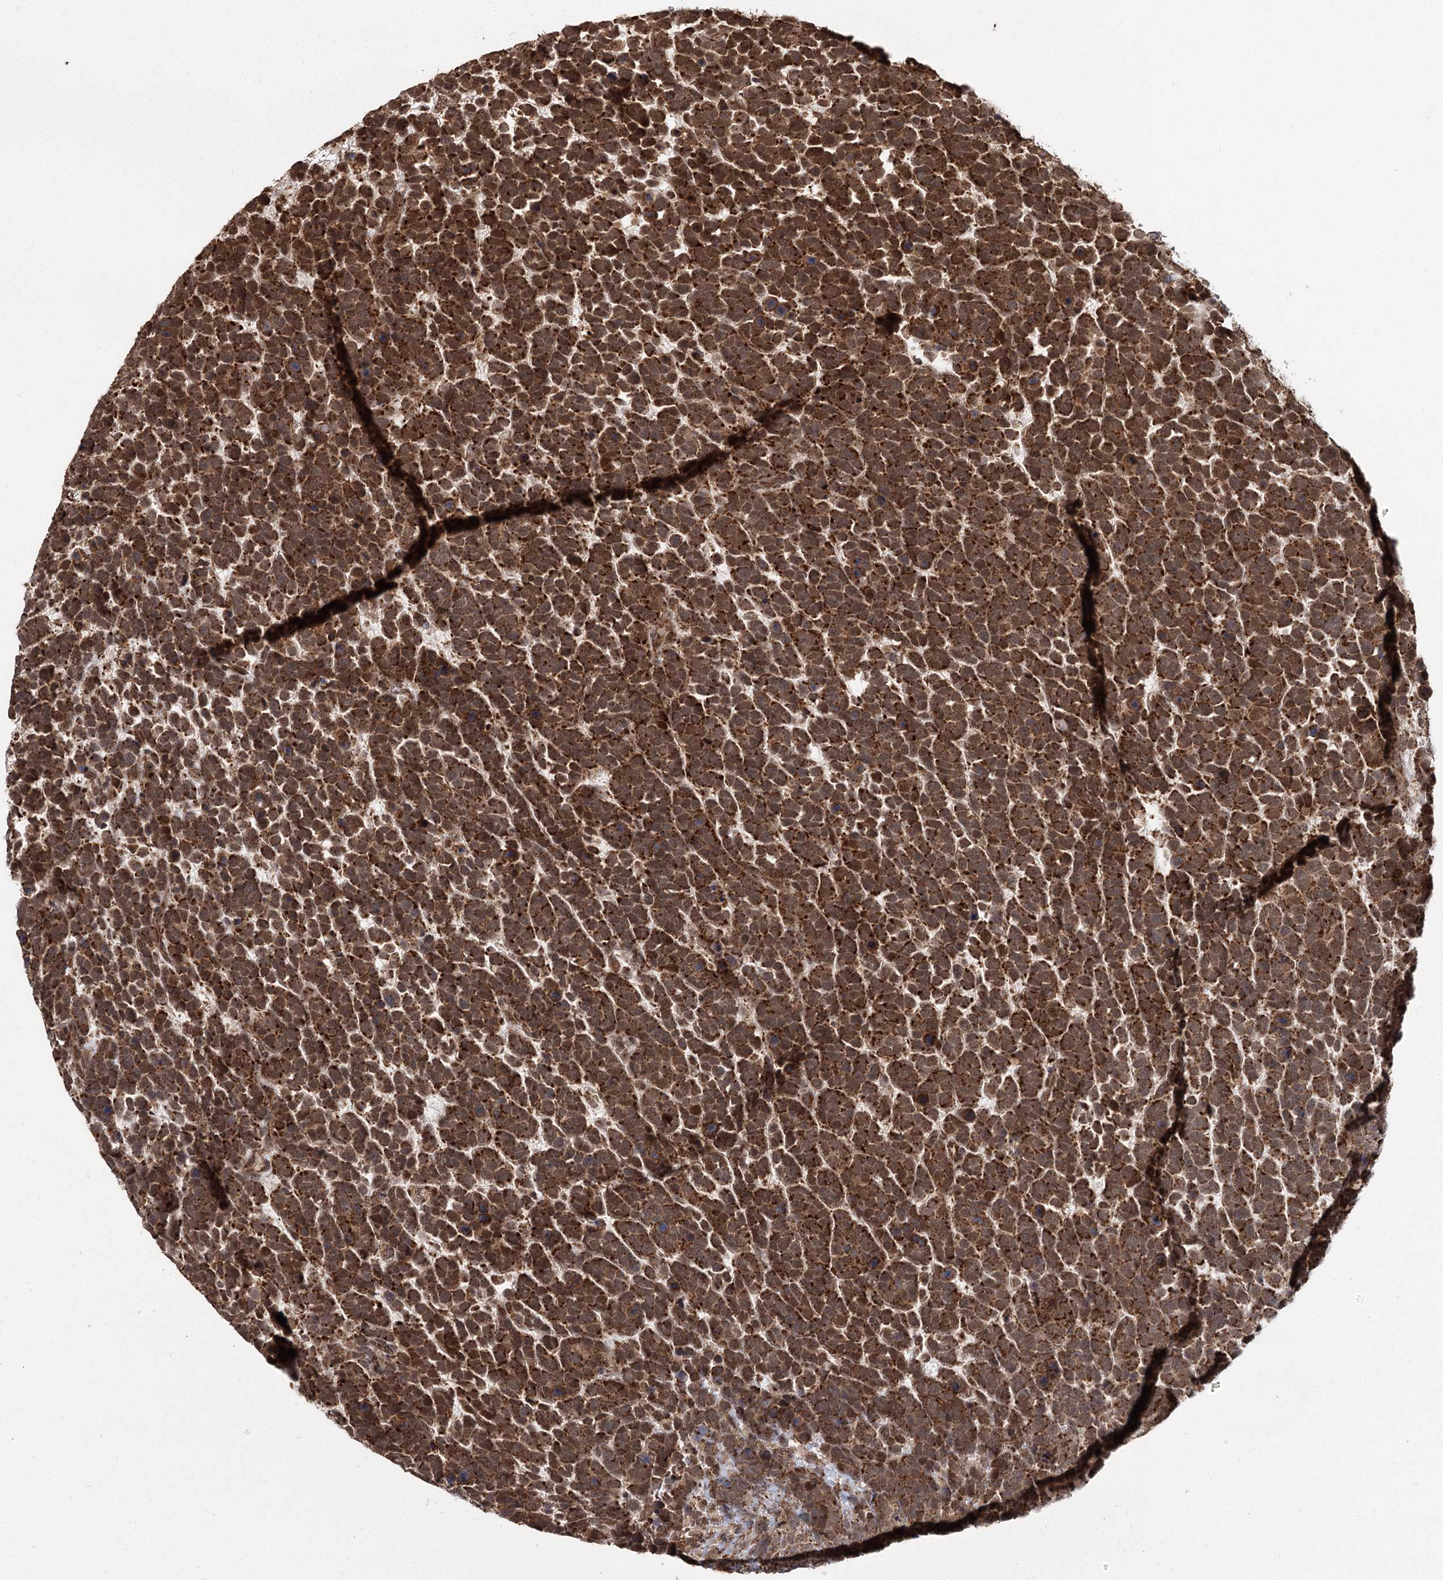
{"staining": {"intensity": "strong", "quantity": ">75%", "location": "cytoplasmic/membranous"}, "tissue": "urothelial cancer", "cell_type": "Tumor cells", "image_type": "cancer", "snomed": [{"axis": "morphology", "description": "Urothelial carcinoma, High grade"}, {"axis": "topography", "description": "Urinary bladder"}], "caption": "This histopathology image exhibits immunohistochemistry (IHC) staining of human high-grade urothelial carcinoma, with high strong cytoplasmic/membranous positivity in about >75% of tumor cells.", "gene": "MICU1", "patient": {"sex": "female", "age": 82}}